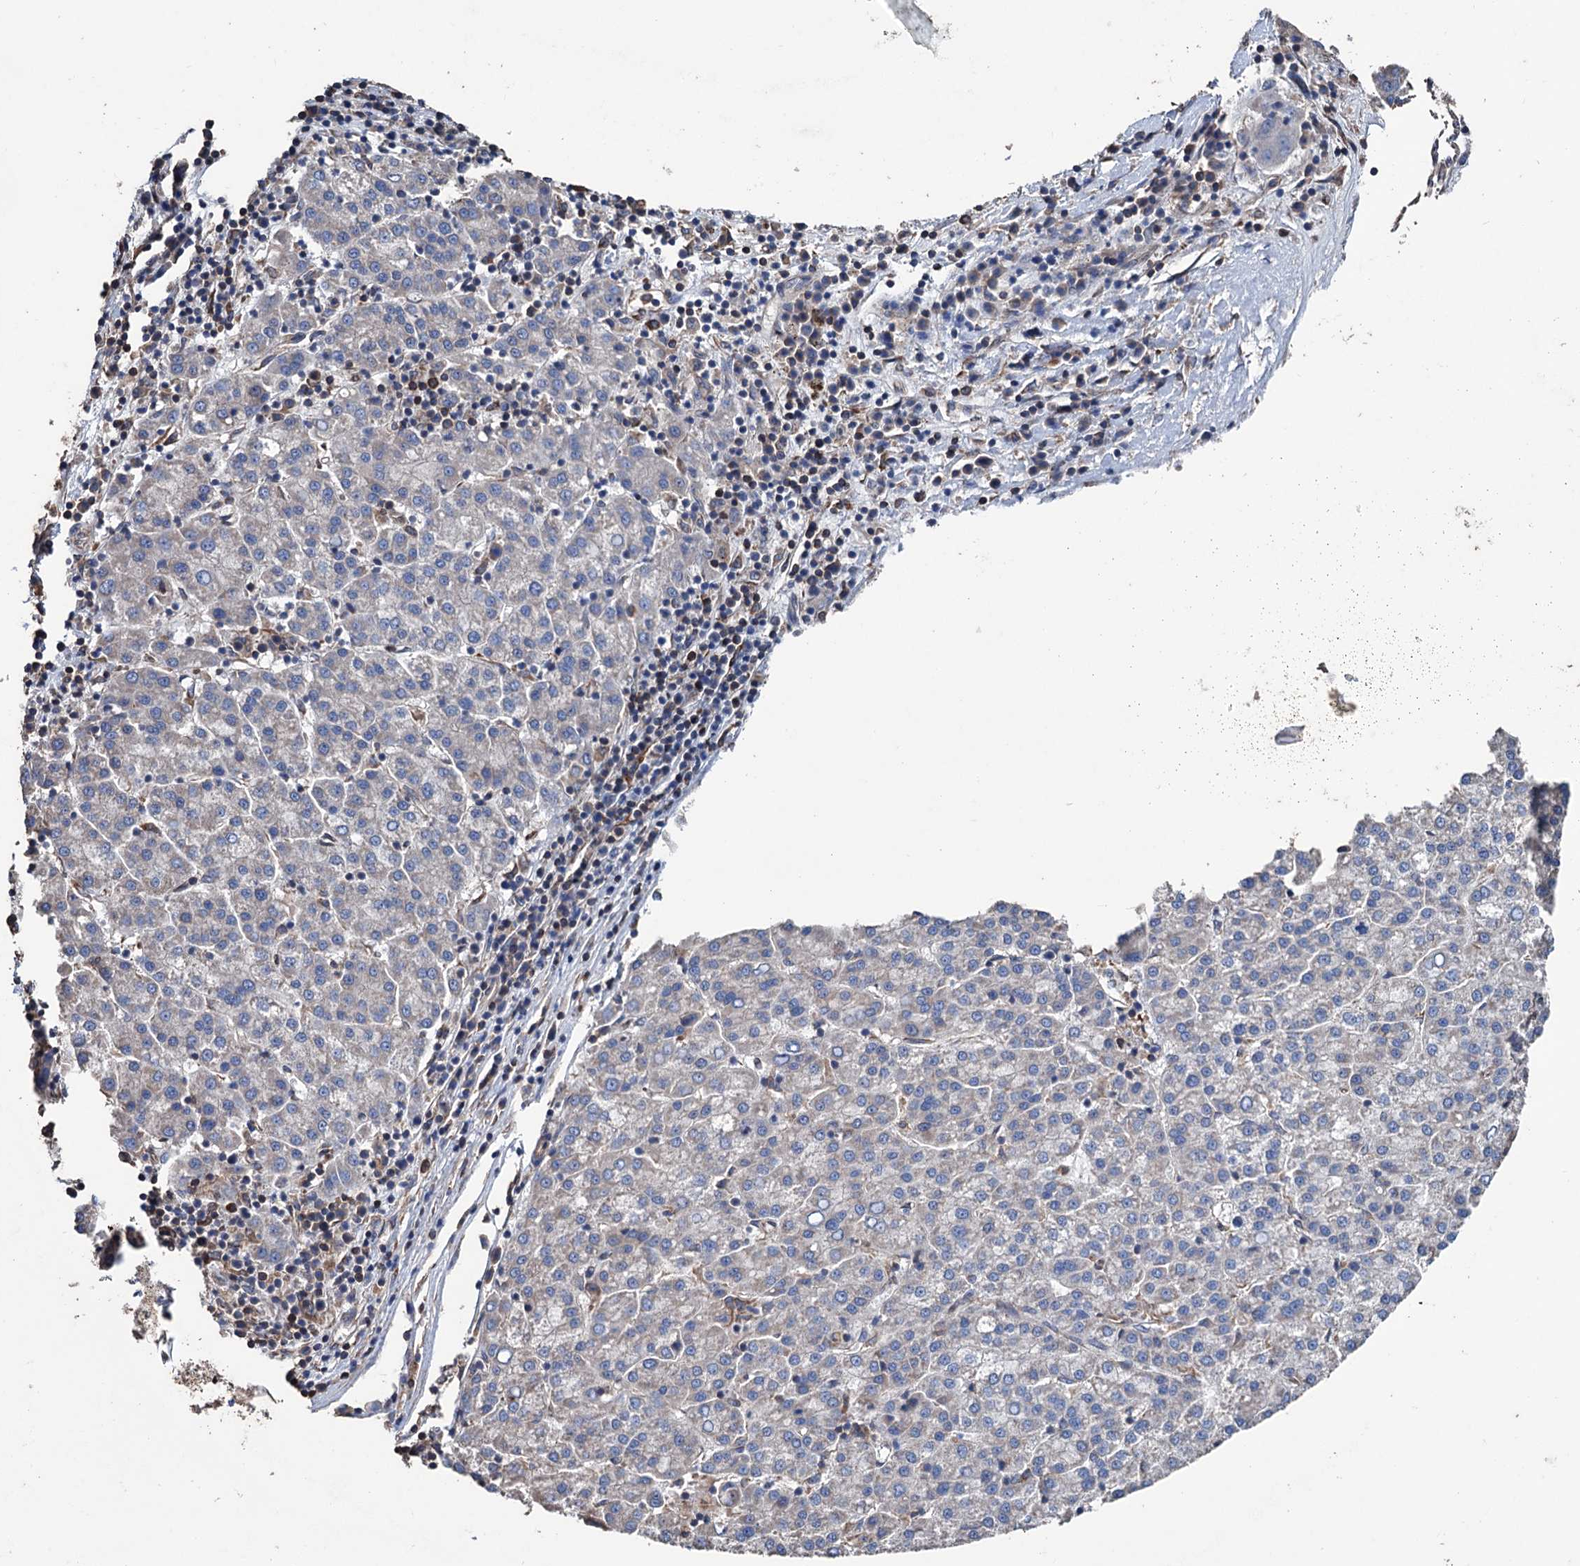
{"staining": {"intensity": "negative", "quantity": "none", "location": "none"}, "tissue": "liver cancer", "cell_type": "Tumor cells", "image_type": "cancer", "snomed": [{"axis": "morphology", "description": "Carcinoma, Hepatocellular, NOS"}, {"axis": "topography", "description": "Liver"}], "caption": "Human liver cancer (hepatocellular carcinoma) stained for a protein using IHC demonstrates no staining in tumor cells.", "gene": "STING1", "patient": {"sex": "female", "age": 58}}